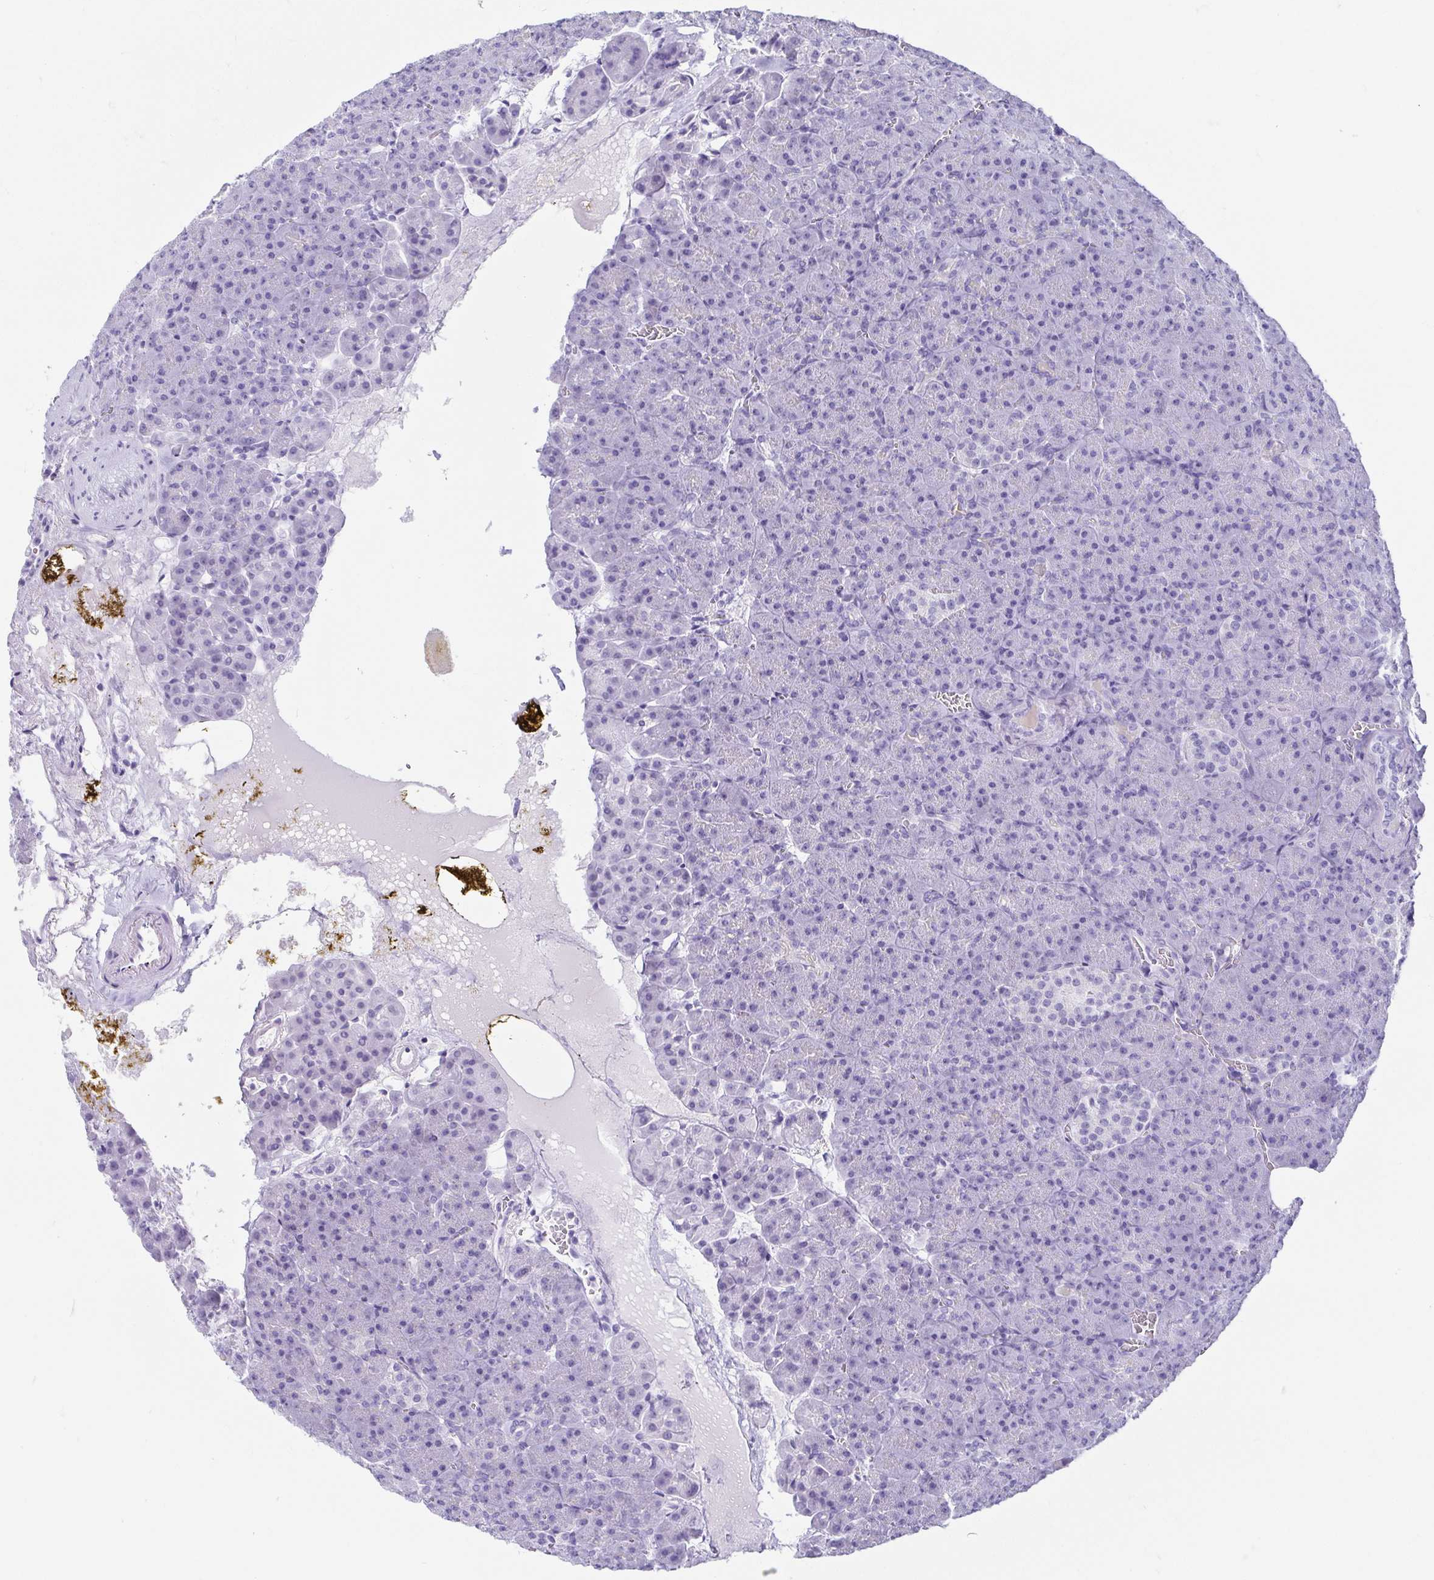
{"staining": {"intensity": "negative", "quantity": "none", "location": "none"}, "tissue": "pancreas", "cell_type": "Exocrine glandular cells", "image_type": "normal", "snomed": [{"axis": "morphology", "description": "Normal tissue, NOS"}, {"axis": "topography", "description": "Pancreas"}], "caption": "Exocrine glandular cells show no significant protein positivity in normal pancreas.", "gene": "CD164L2", "patient": {"sex": "female", "age": 74}}